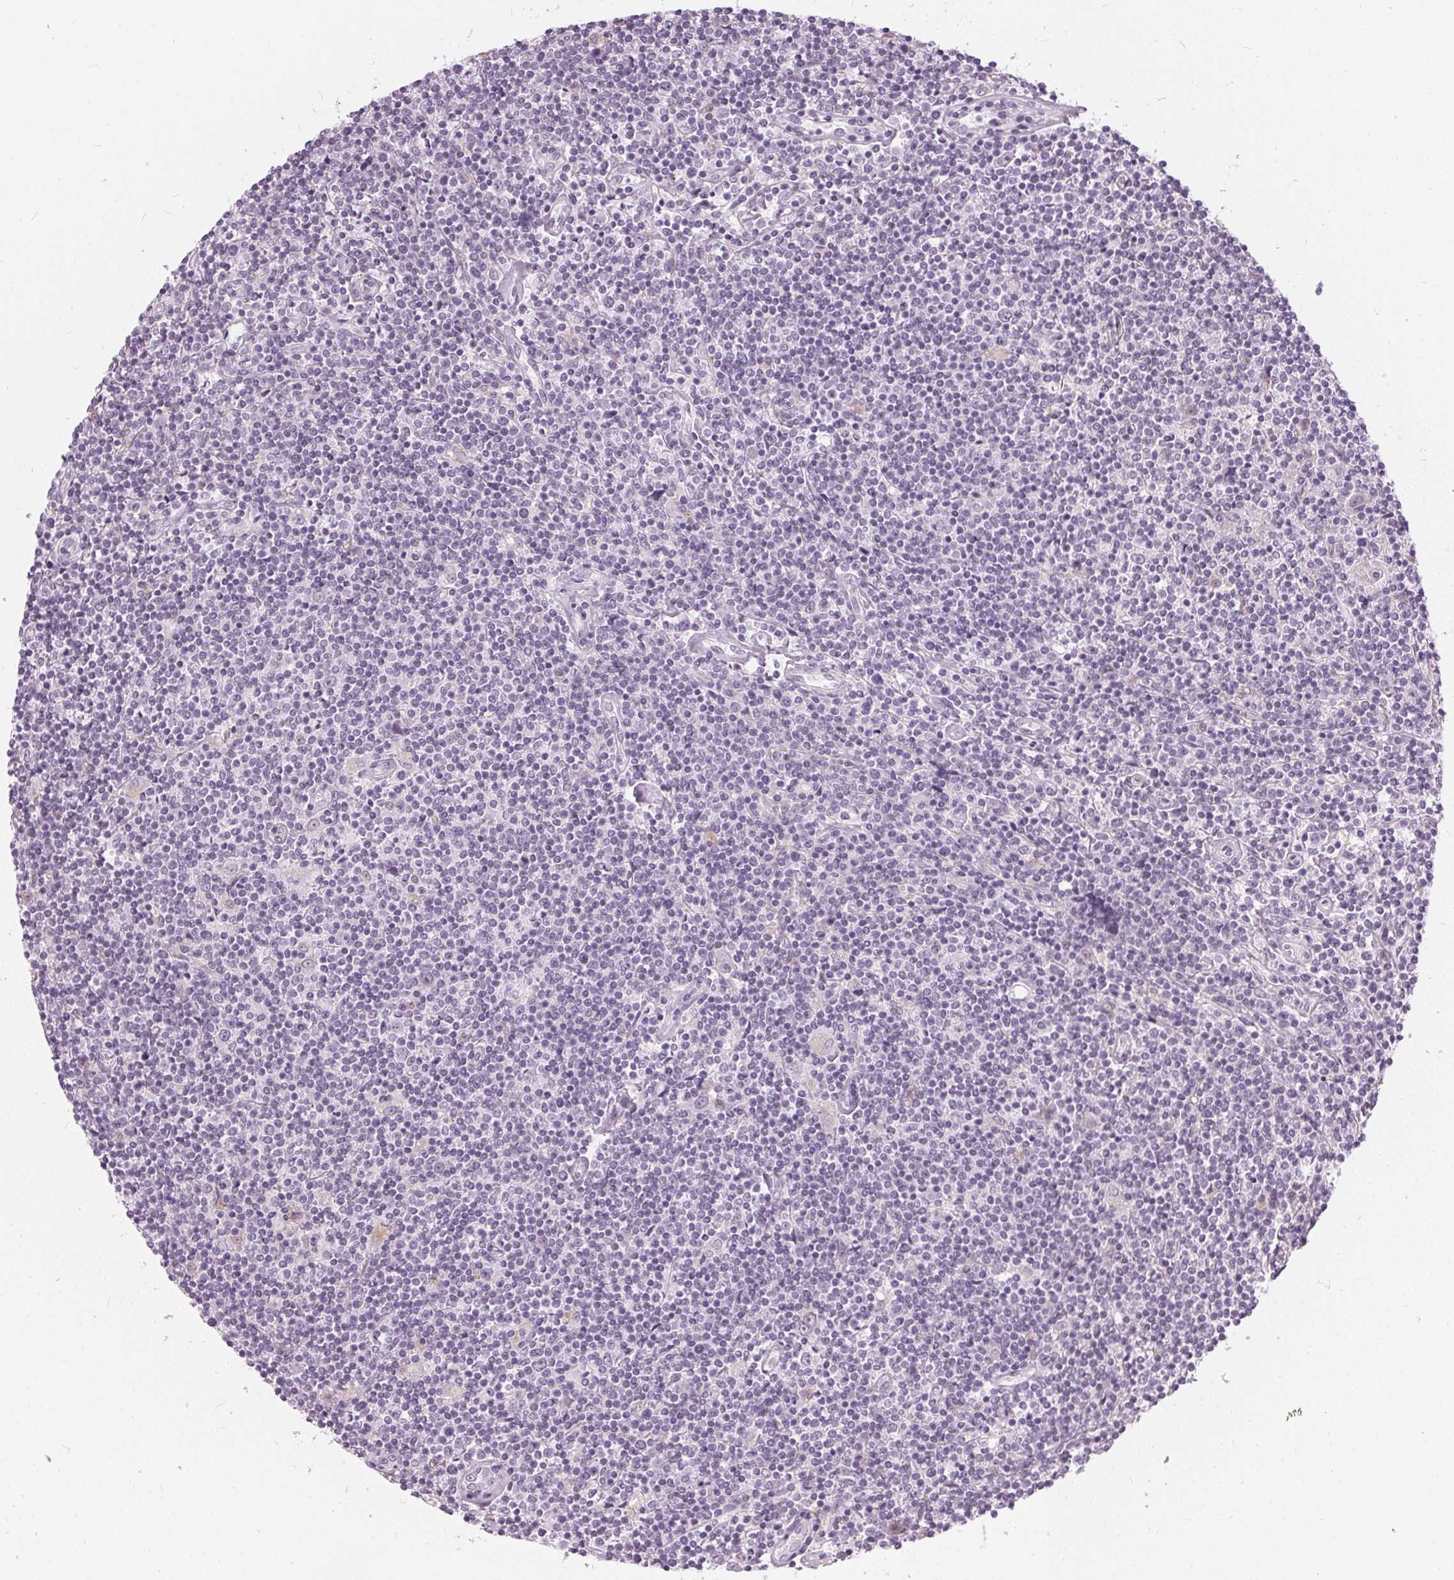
{"staining": {"intensity": "negative", "quantity": "none", "location": "none"}, "tissue": "lymphoma", "cell_type": "Tumor cells", "image_type": "cancer", "snomed": [{"axis": "morphology", "description": "Hodgkin's disease, NOS"}, {"axis": "topography", "description": "Lymph node"}], "caption": "This is an immunohistochemistry (IHC) micrograph of lymphoma. There is no positivity in tumor cells.", "gene": "HOPX", "patient": {"sex": "male", "age": 40}}